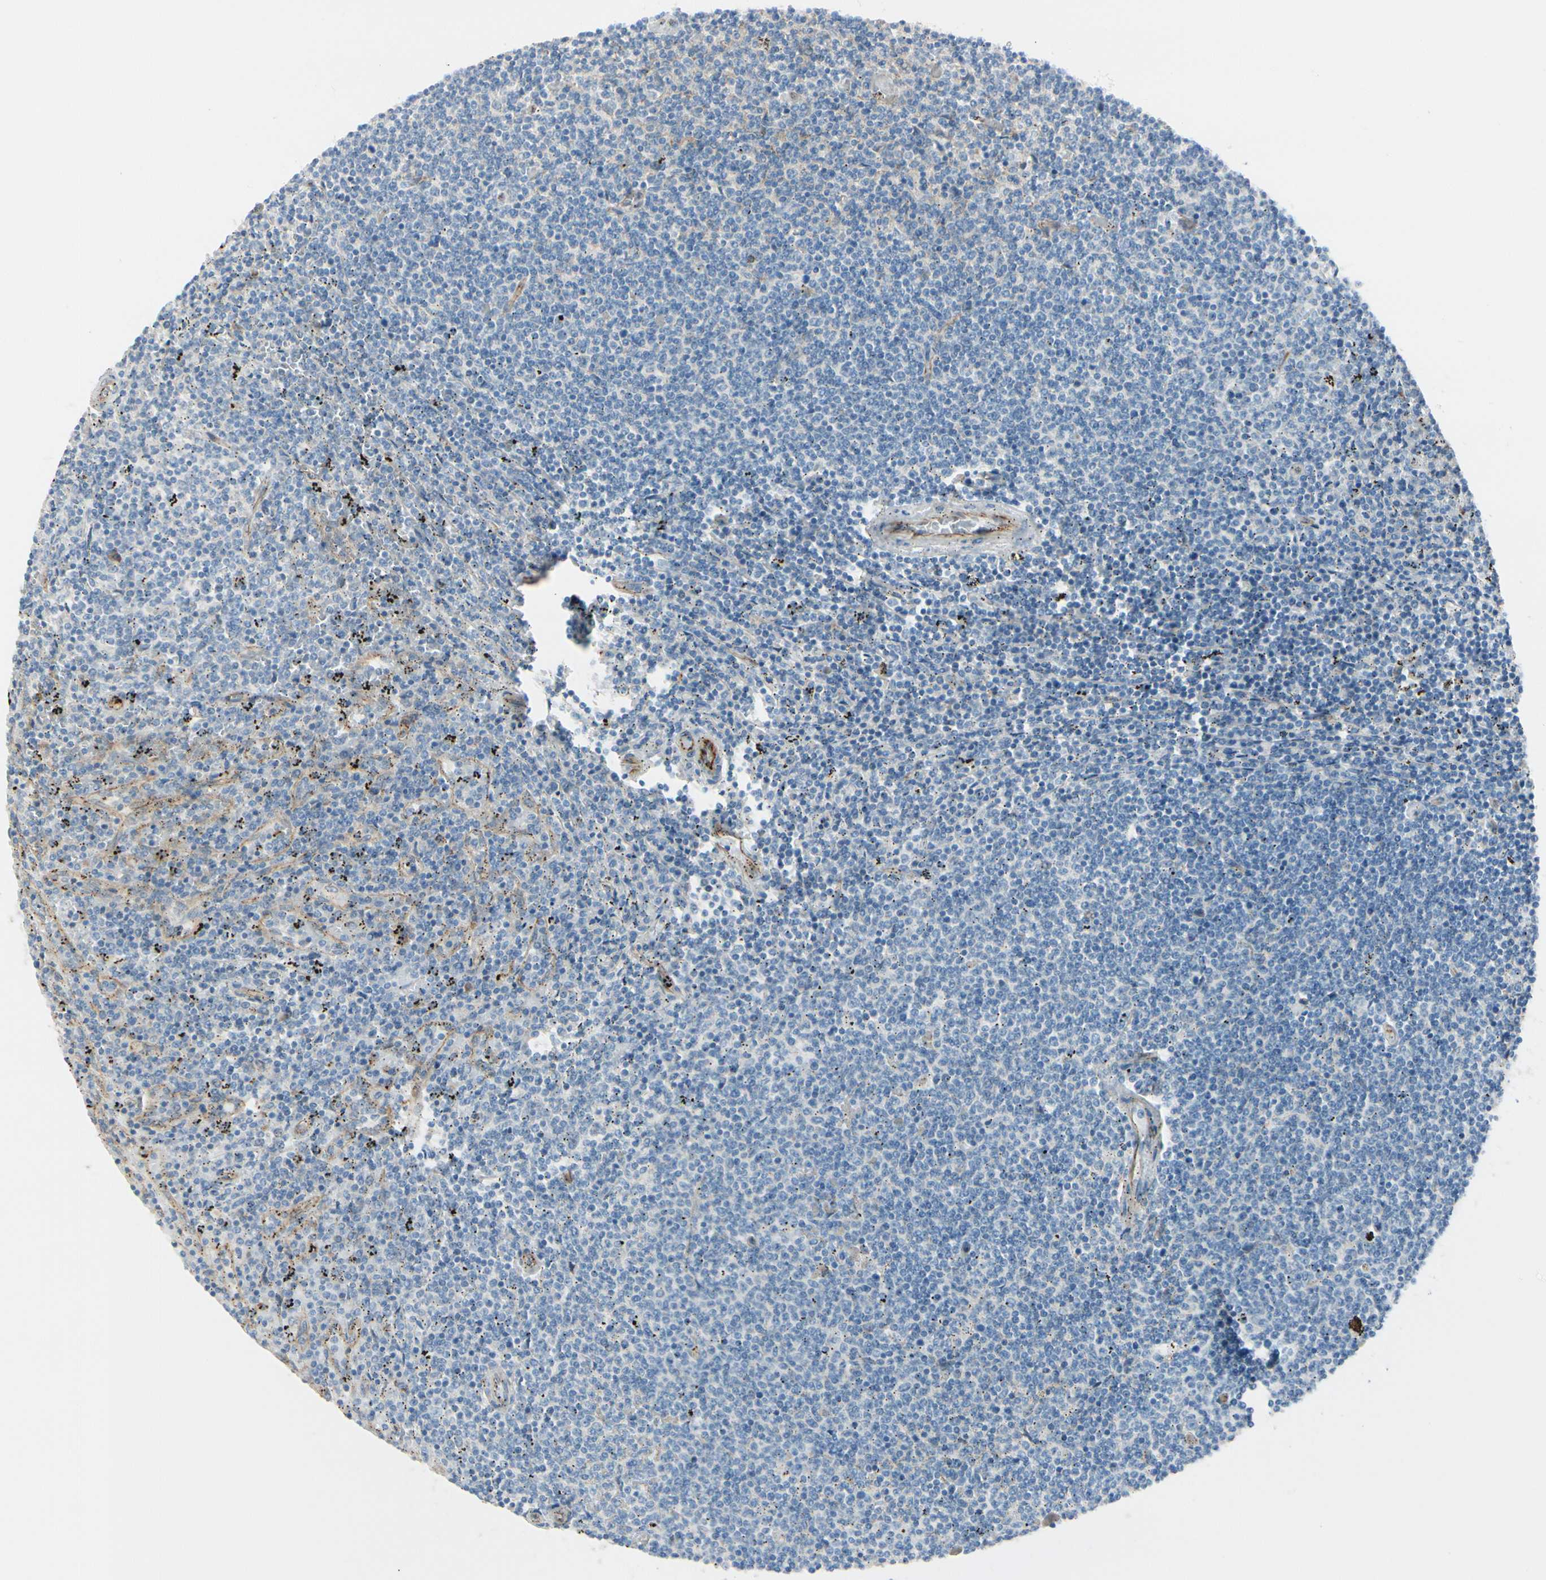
{"staining": {"intensity": "negative", "quantity": "none", "location": "none"}, "tissue": "lymphoma", "cell_type": "Tumor cells", "image_type": "cancer", "snomed": [{"axis": "morphology", "description": "Malignant lymphoma, non-Hodgkin's type, Low grade"}, {"axis": "topography", "description": "Spleen"}], "caption": "Lymphoma stained for a protein using IHC exhibits no staining tumor cells.", "gene": "TJP1", "patient": {"sex": "female", "age": 50}}